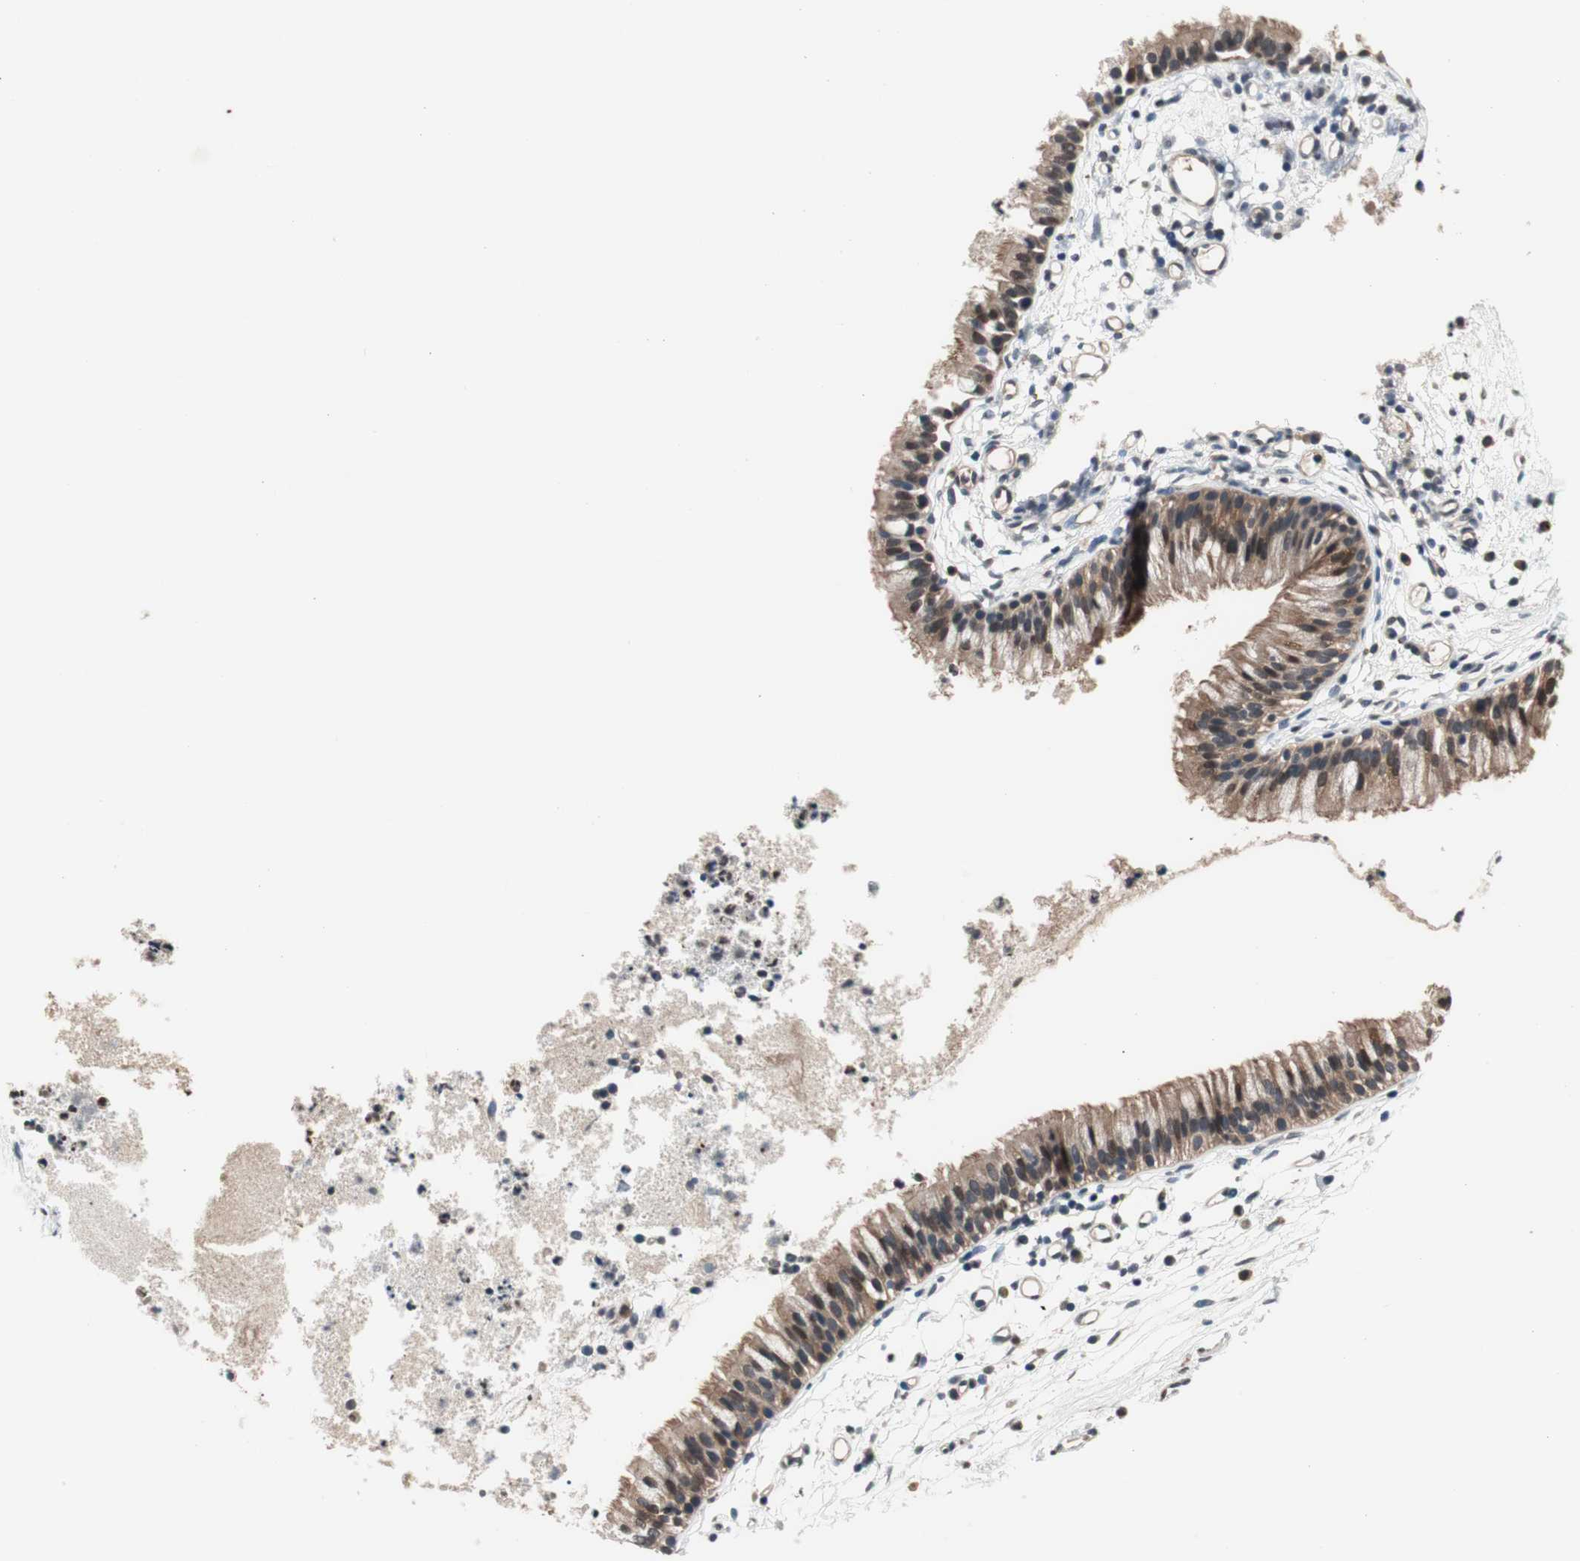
{"staining": {"intensity": "moderate", "quantity": ">75%", "location": "cytoplasmic/membranous,nuclear"}, "tissue": "nasopharynx", "cell_type": "Respiratory epithelial cells", "image_type": "normal", "snomed": [{"axis": "morphology", "description": "Normal tissue, NOS"}, {"axis": "topography", "description": "Nasopharynx"}], "caption": "The image displays staining of normal nasopharynx, revealing moderate cytoplasmic/membranous,nuclear protein staining (brown color) within respiratory epithelial cells.", "gene": "GCLC", "patient": {"sex": "male", "age": 21}}